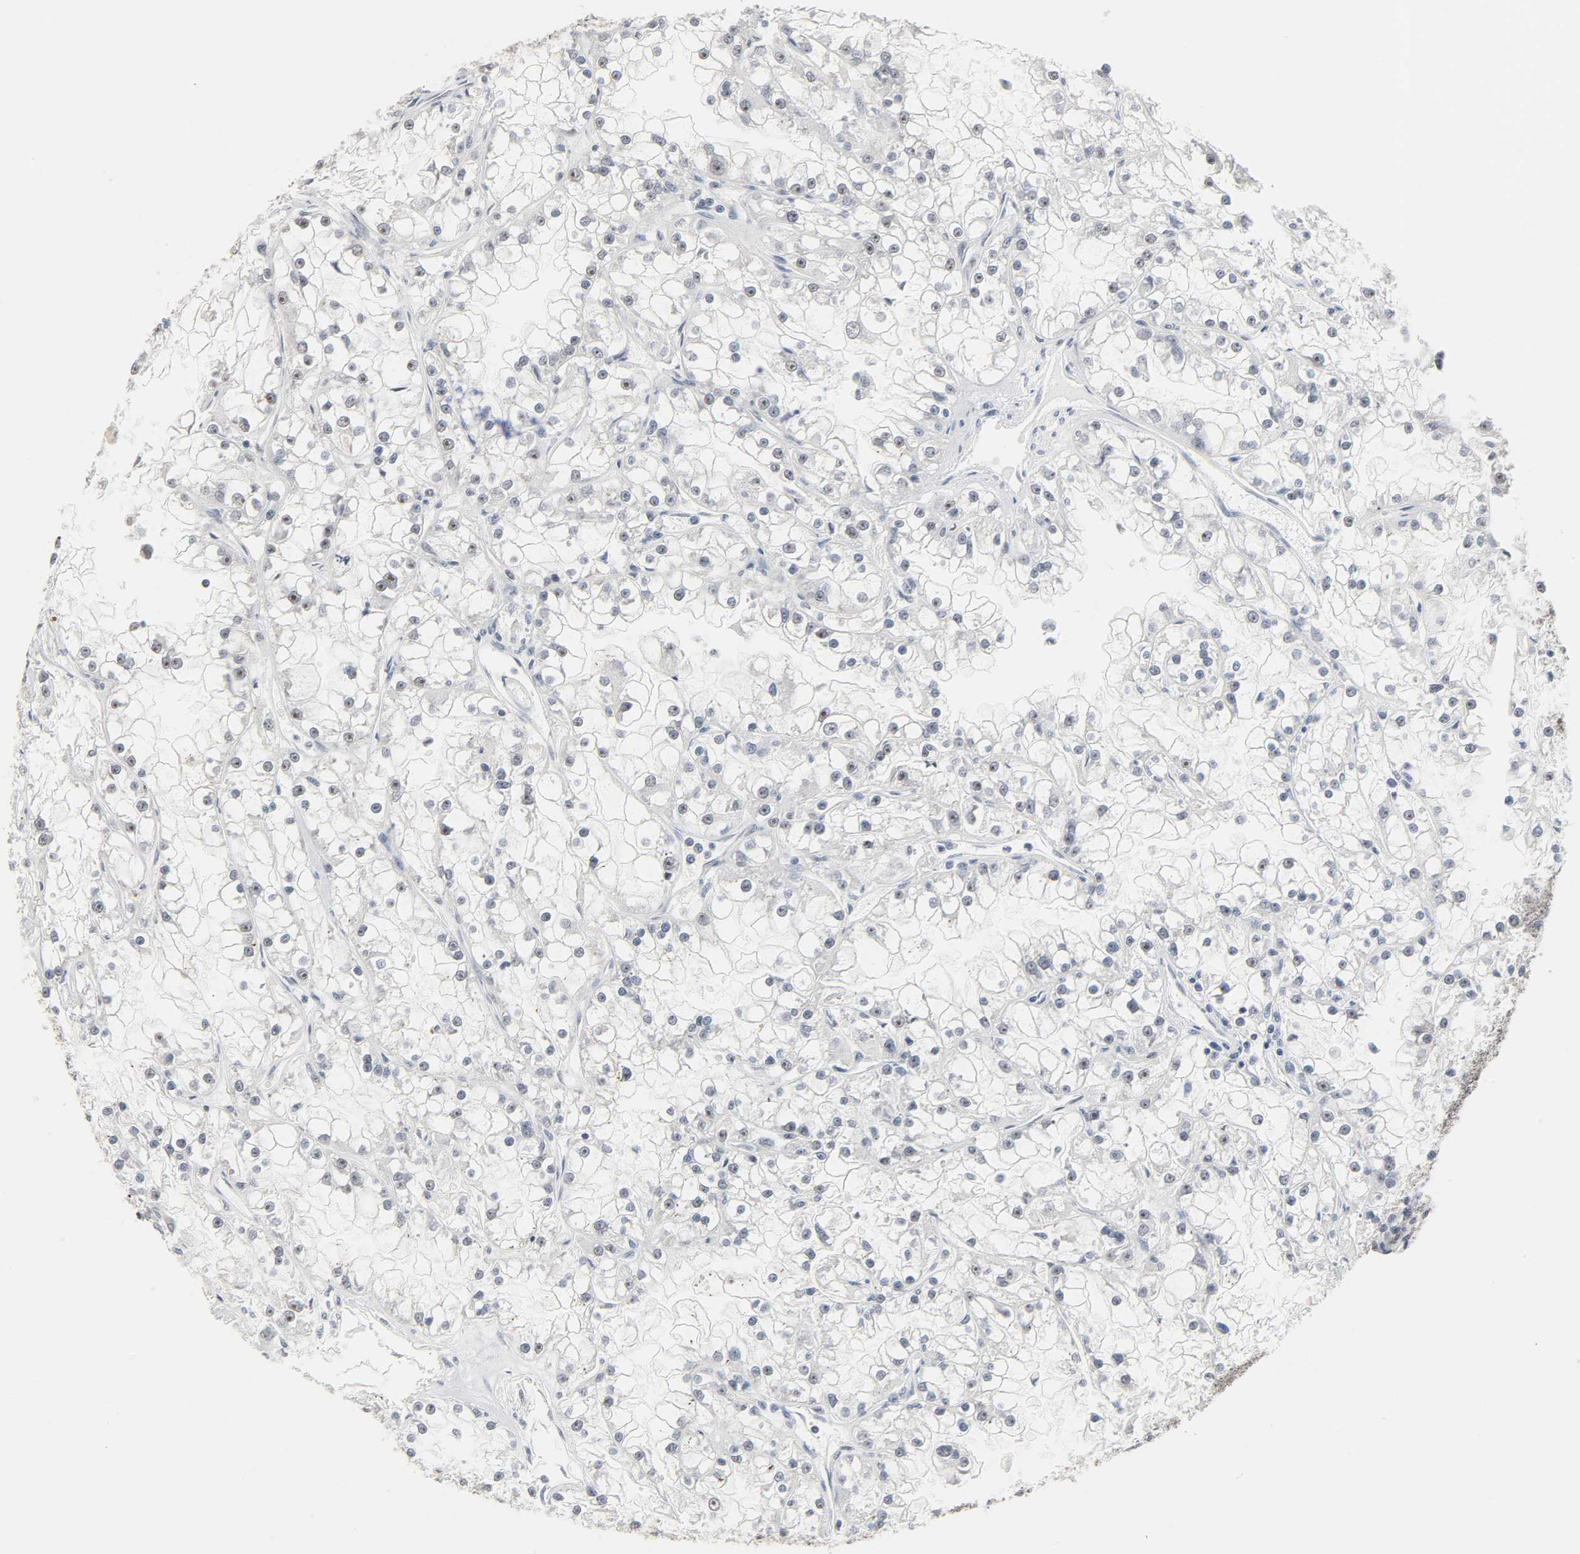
{"staining": {"intensity": "negative", "quantity": "none", "location": "none"}, "tissue": "renal cancer", "cell_type": "Tumor cells", "image_type": "cancer", "snomed": [{"axis": "morphology", "description": "Adenocarcinoma, NOS"}, {"axis": "topography", "description": "Kidney"}], "caption": "High magnification brightfield microscopy of renal cancer stained with DAB (brown) and counterstained with hematoxylin (blue): tumor cells show no significant expression.", "gene": "ACSS2", "patient": {"sex": "female", "age": 52}}